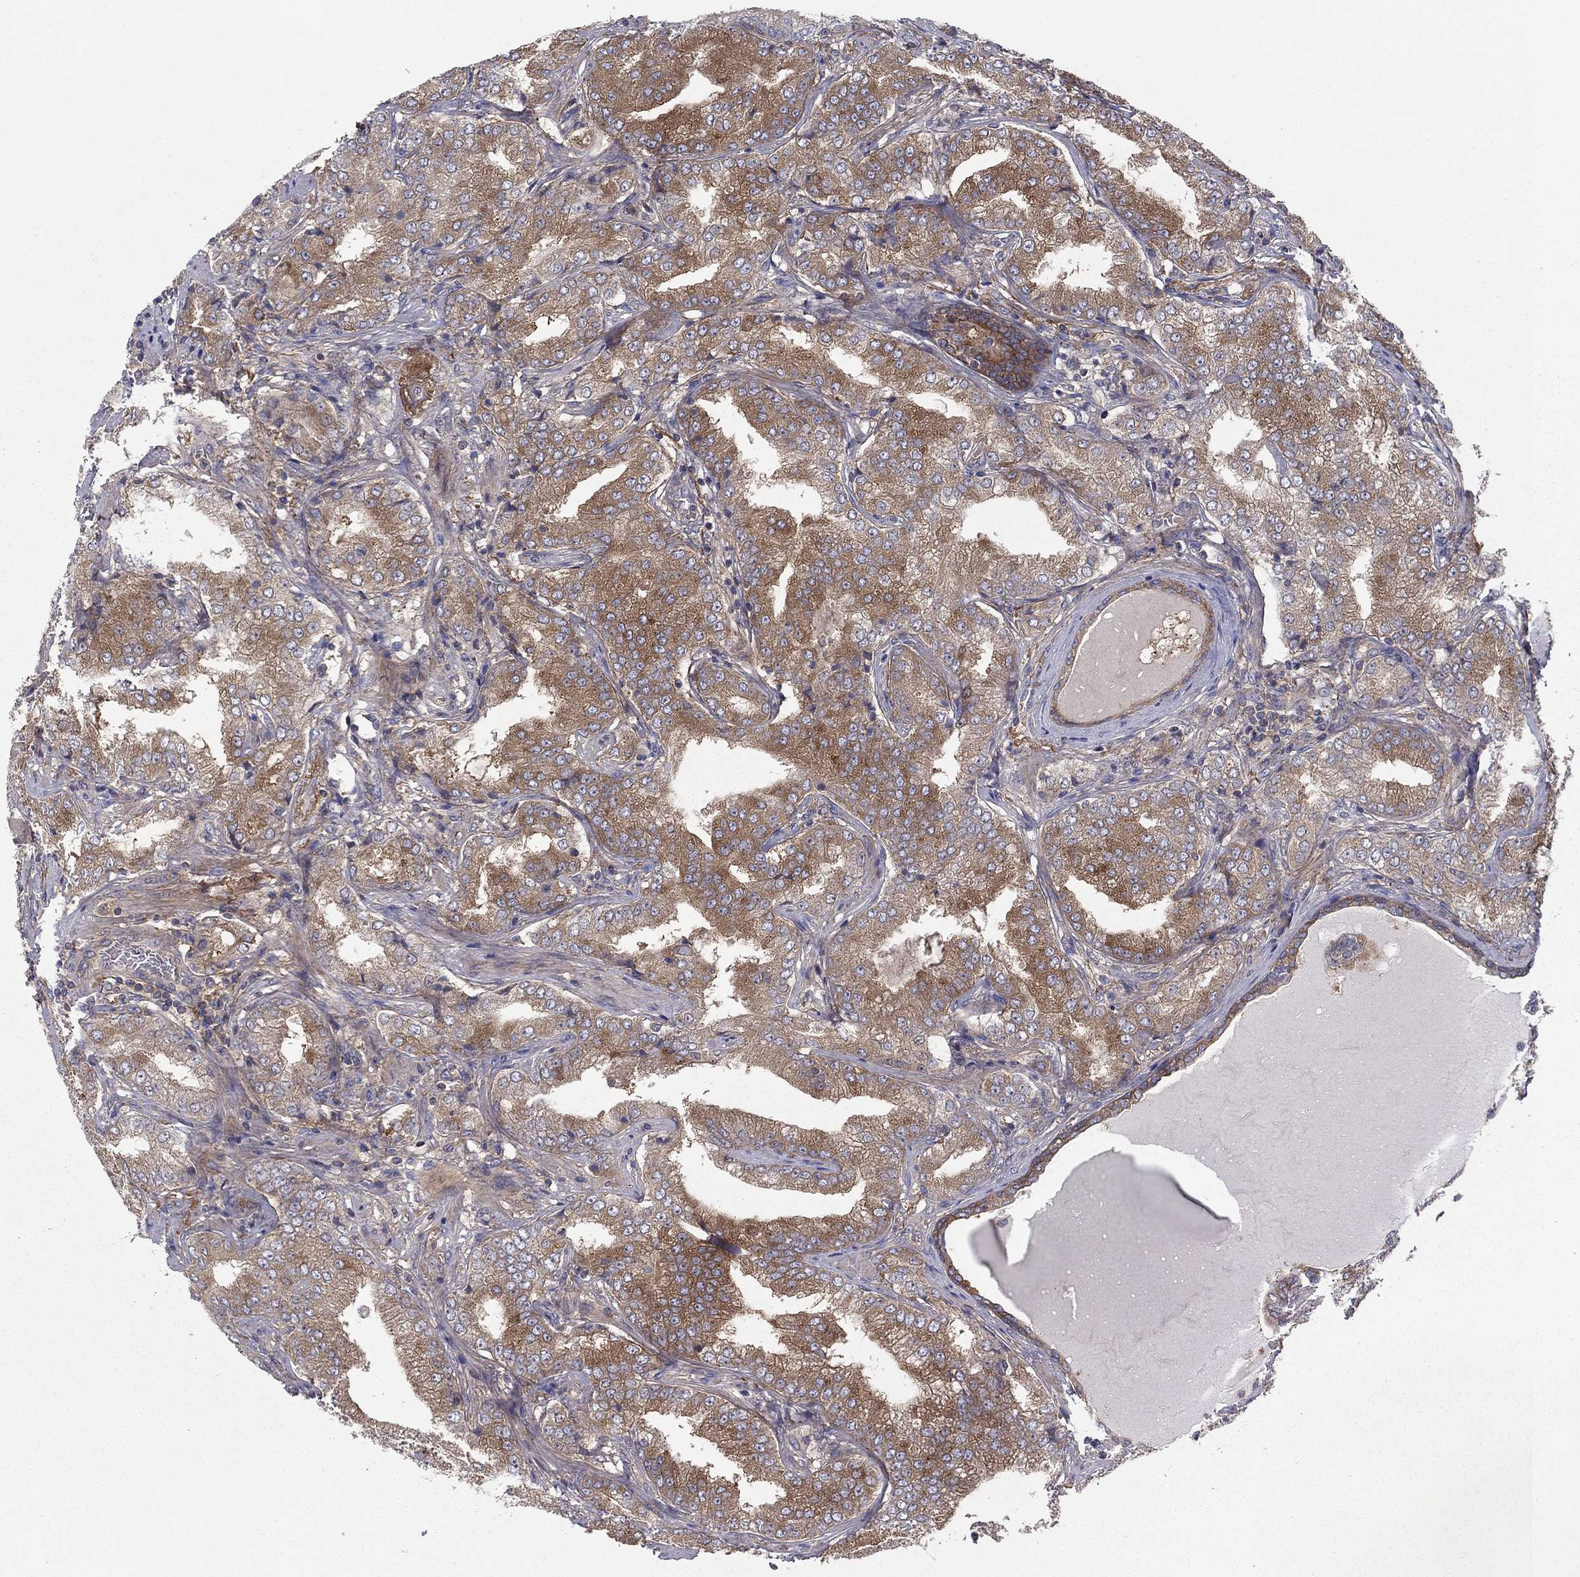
{"staining": {"intensity": "moderate", "quantity": ">75%", "location": "cytoplasmic/membranous"}, "tissue": "prostate cancer", "cell_type": "Tumor cells", "image_type": "cancer", "snomed": [{"axis": "morphology", "description": "Adenocarcinoma, NOS"}, {"axis": "topography", "description": "Prostate"}], "caption": "IHC staining of adenocarcinoma (prostate), which demonstrates medium levels of moderate cytoplasmic/membranous staining in about >75% of tumor cells indicating moderate cytoplasmic/membranous protein expression. The staining was performed using DAB (brown) for protein detection and nuclei were counterstained in hematoxylin (blue).", "gene": "RNF123", "patient": {"sex": "male", "age": 65}}